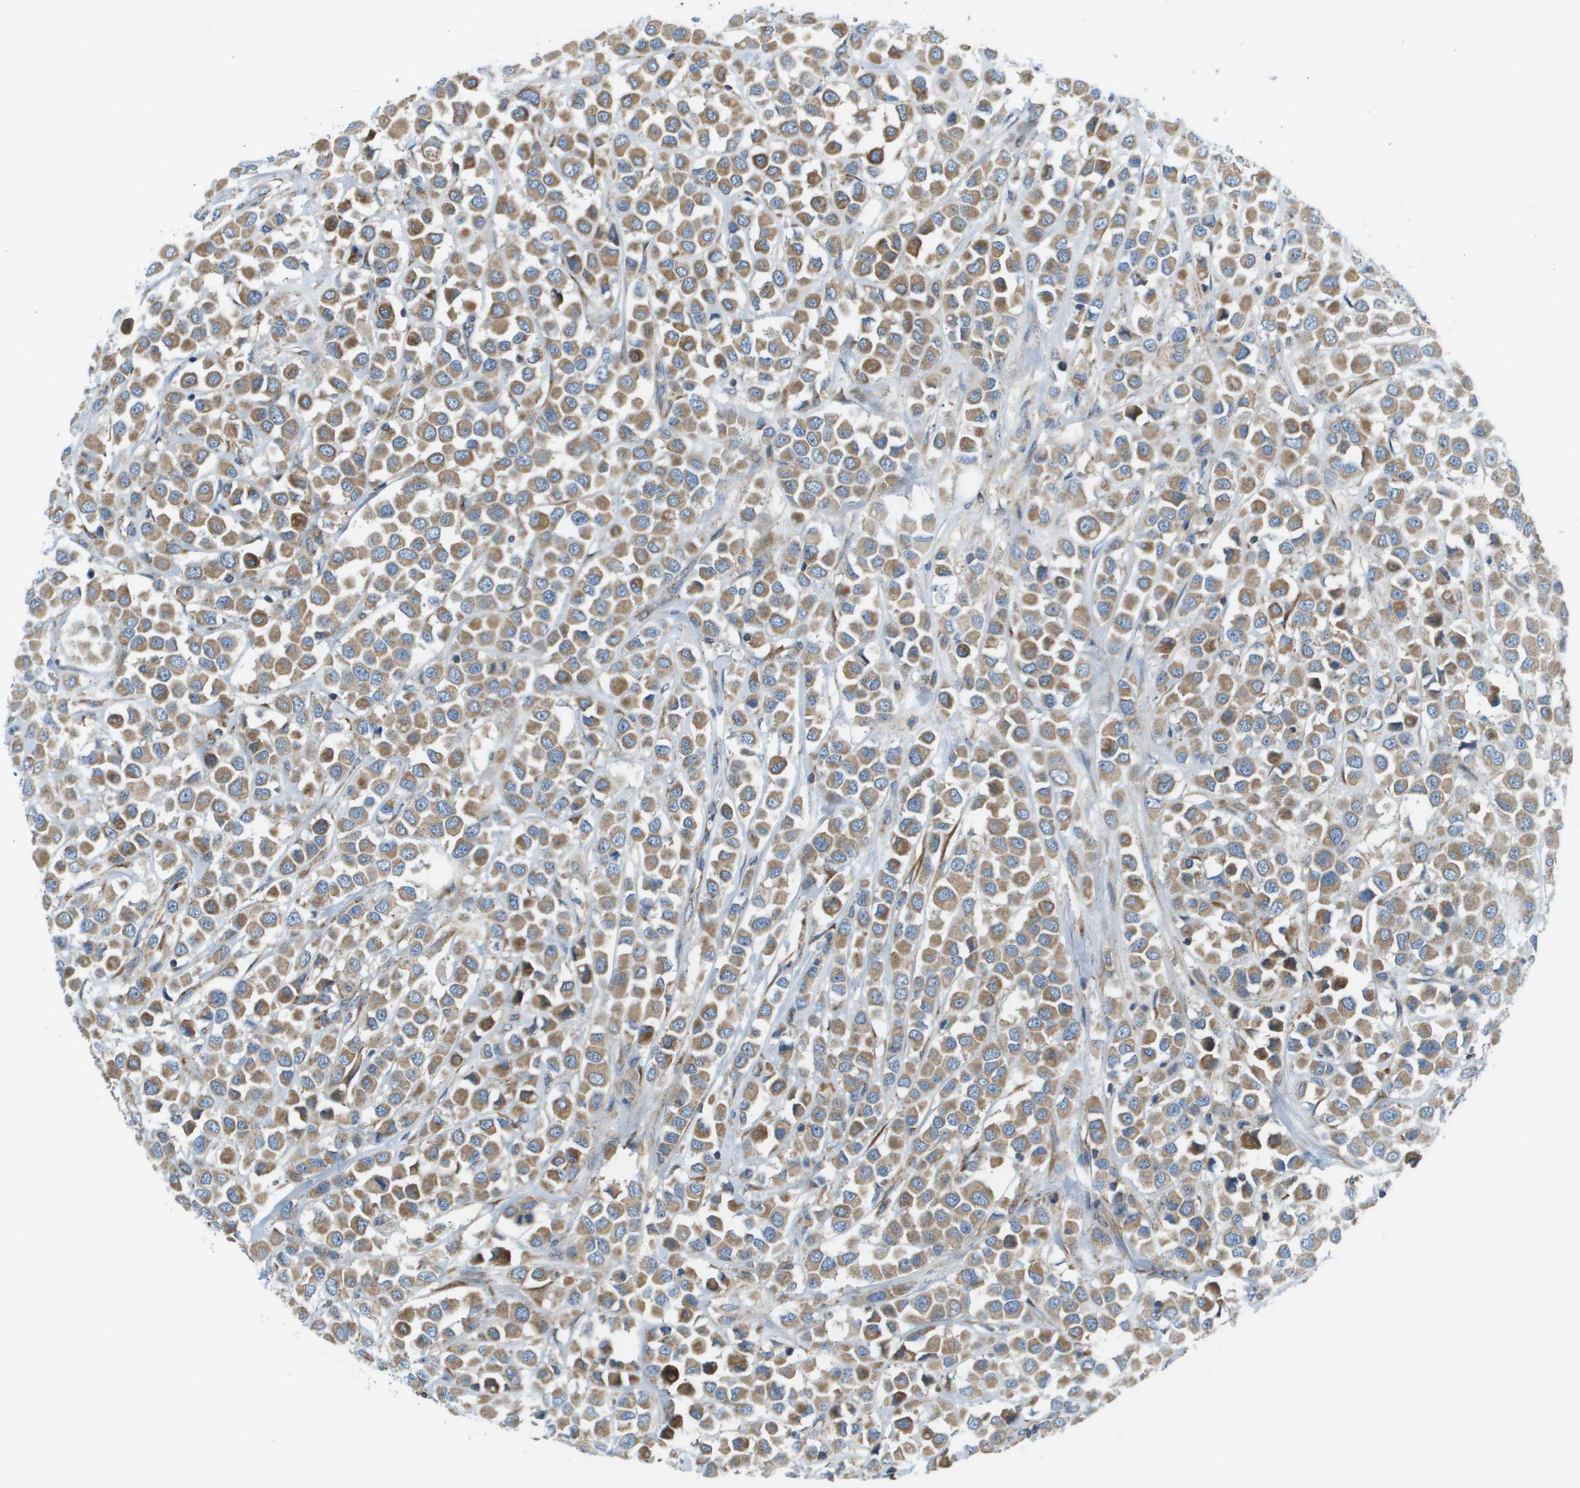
{"staining": {"intensity": "moderate", "quantity": ">75%", "location": "cytoplasmic/membranous"}, "tissue": "breast cancer", "cell_type": "Tumor cells", "image_type": "cancer", "snomed": [{"axis": "morphology", "description": "Duct carcinoma"}, {"axis": "topography", "description": "Breast"}], "caption": "The image reveals a brown stain indicating the presence of a protein in the cytoplasmic/membranous of tumor cells in breast cancer.", "gene": "TAOK3", "patient": {"sex": "female", "age": 61}}